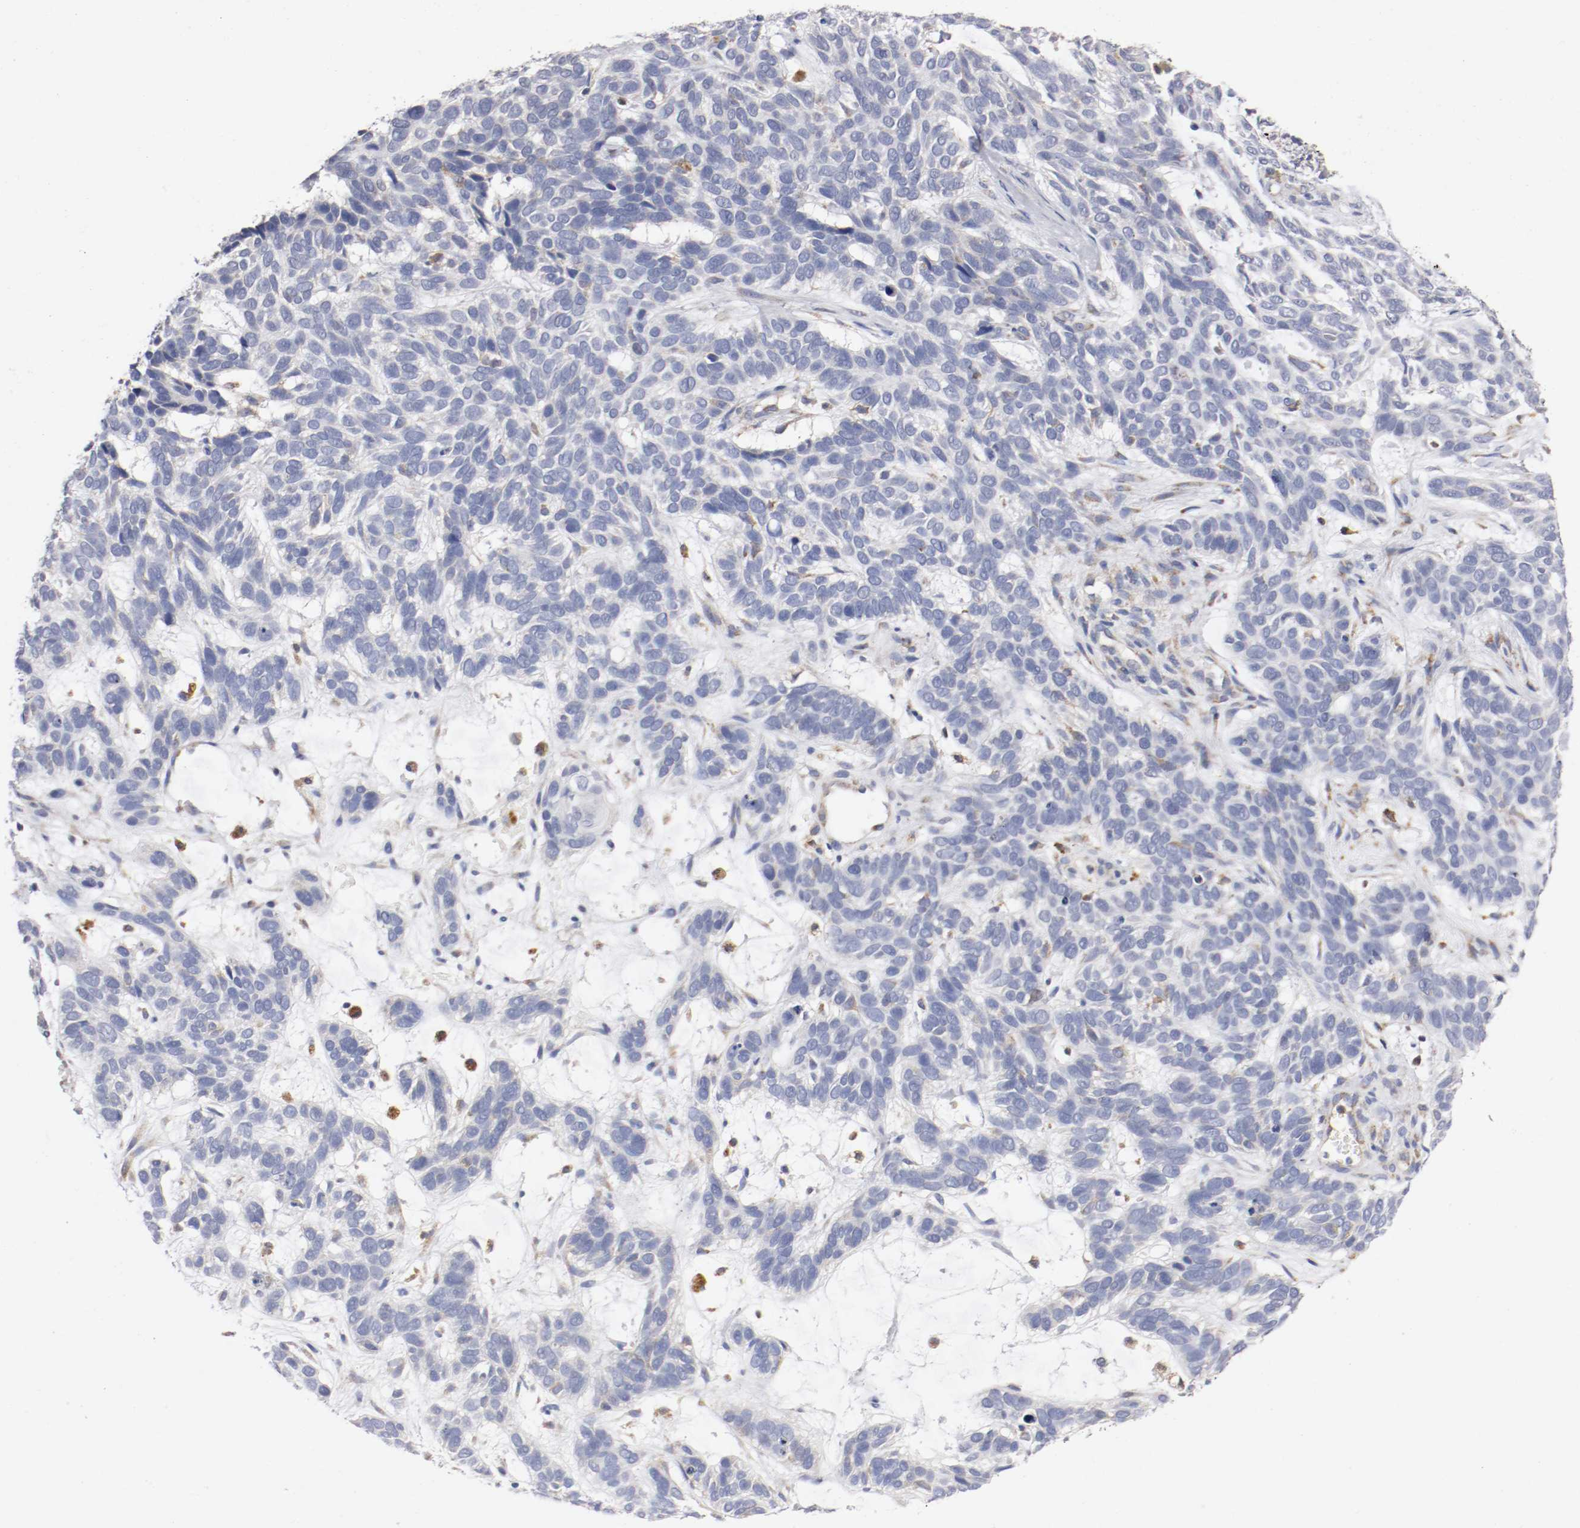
{"staining": {"intensity": "moderate", "quantity": "<25%", "location": "cytoplasmic/membranous"}, "tissue": "skin cancer", "cell_type": "Tumor cells", "image_type": "cancer", "snomed": [{"axis": "morphology", "description": "Basal cell carcinoma"}, {"axis": "topography", "description": "Skin"}], "caption": "Skin cancer stained with immunohistochemistry (IHC) exhibits moderate cytoplasmic/membranous expression in approximately <25% of tumor cells. The staining is performed using DAB (3,3'-diaminobenzidine) brown chromogen to label protein expression. The nuclei are counter-stained blue using hematoxylin.", "gene": "TRAF2", "patient": {"sex": "male", "age": 87}}